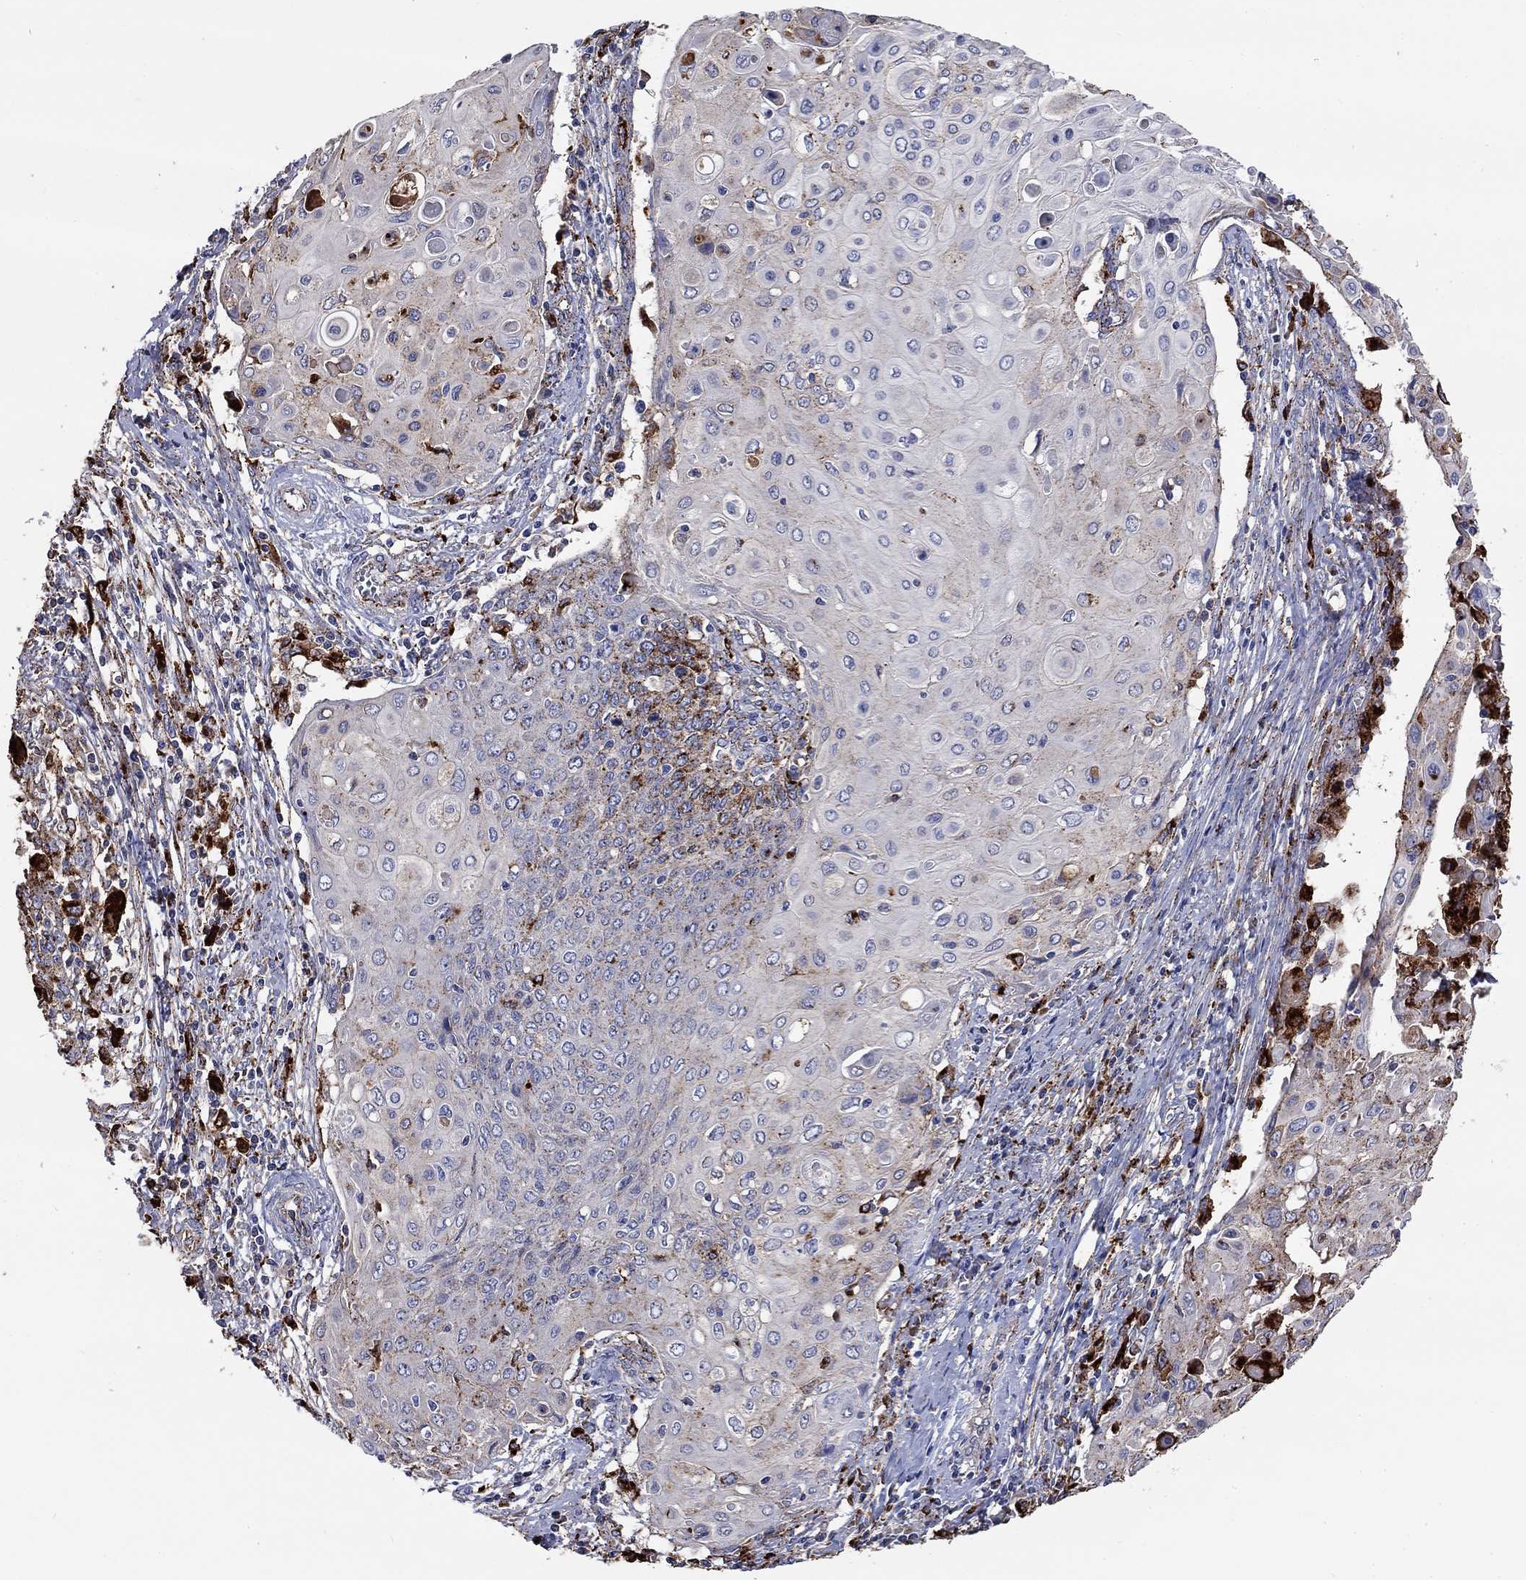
{"staining": {"intensity": "strong", "quantity": "25%-75%", "location": "cytoplasmic/membranous"}, "tissue": "cervical cancer", "cell_type": "Tumor cells", "image_type": "cancer", "snomed": [{"axis": "morphology", "description": "Squamous cell carcinoma, NOS"}, {"axis": "topography", "description": "Cervix"}], "caption": "Immunohistochemistry histopathology image of human cervical squamous cell carcinoma stained for a protein (brown), which shows high levels of strong cytoplasmic/membranous expression in approximately 25%-75% of tumor cells.", "gene": "CTSB", "patient": {"sex": "female", "age": 39}}